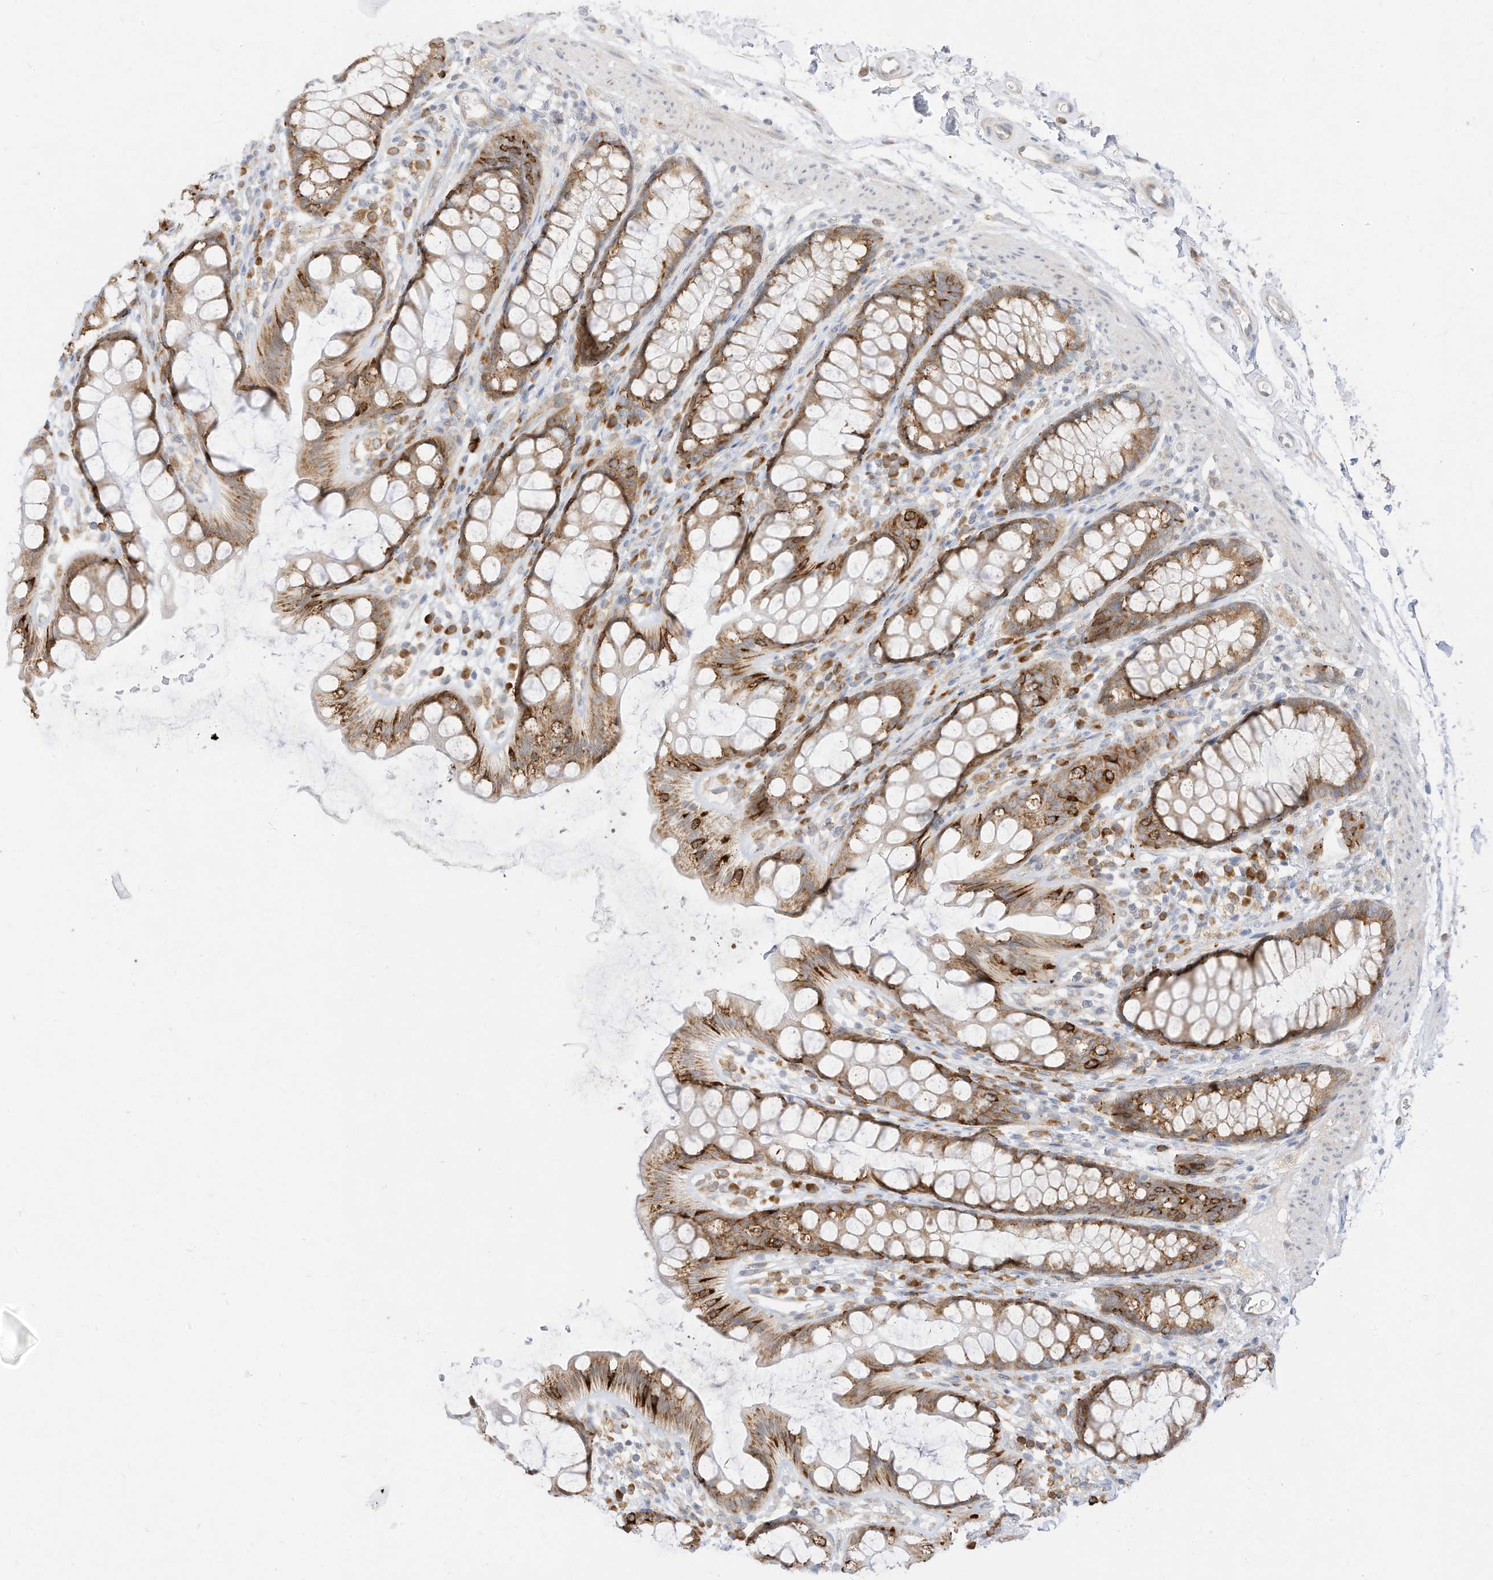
{"staining": {"intensity": "moderate", "quantity": ">75%", "location": "cytoplasmic/membranous"}, "tissue": "rectum", "cell_type": "Glandular cells", "image_type": "normal", "snomed": [{"axis": "morphology", "description": "Normal tissue, NOS"}, {"axis": "topography", "description": "Rectum"}], "caption": "Protein expression analysis of benign rectum exhibits moderate cytoplasmic/membranous expression in approximately >75% of glandular cells. The staining is performed using DAB (3,3'-diaminobenzidine) brown chromogen to label protein expression. The nuclei are counter-stained blue using hematoxylin.", "gene": "STT3A", "patient": {"sex": "female", "age": 65}}